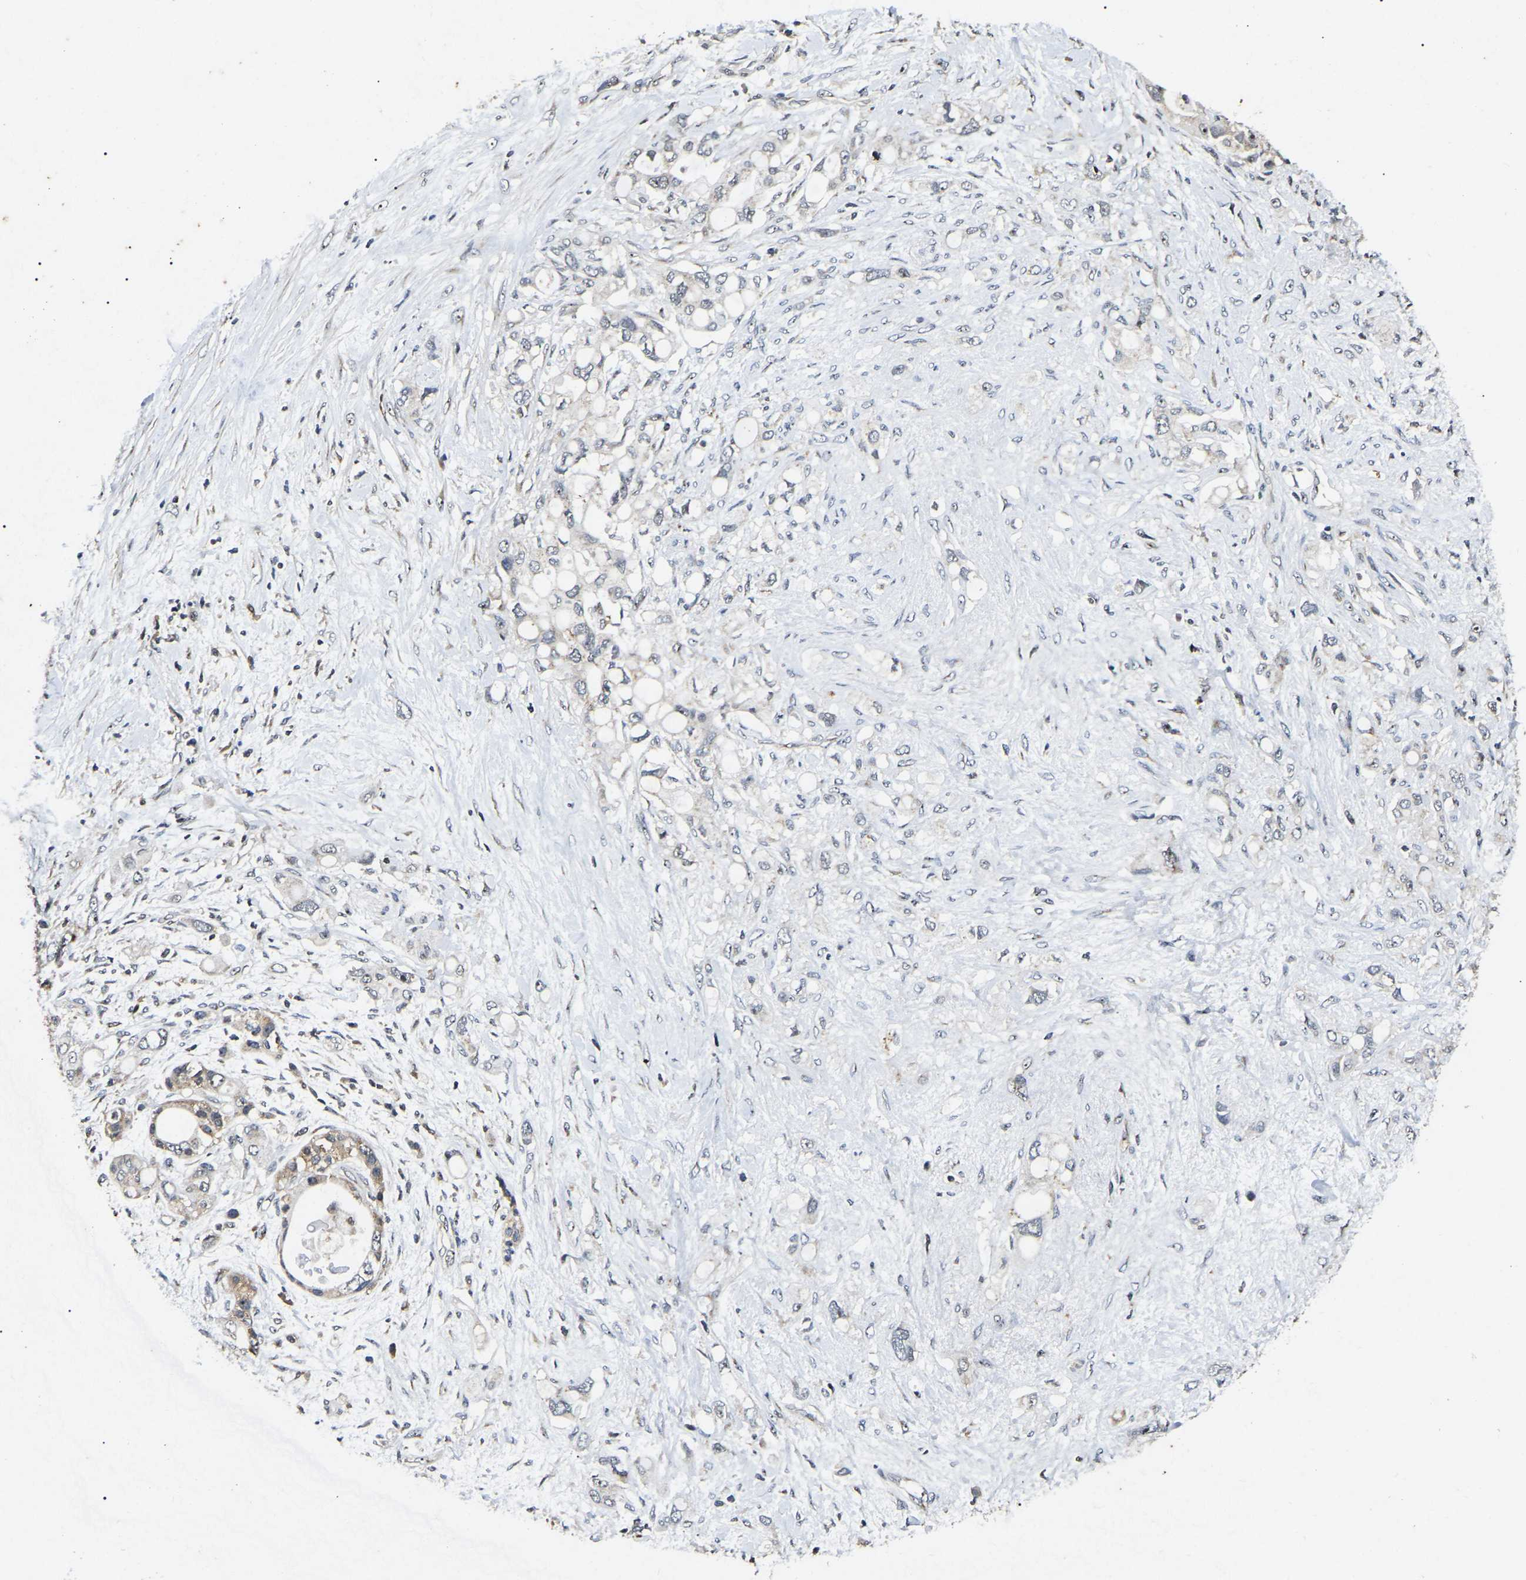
{"staining": {"intensity": "weak", "quantity": "25%-75%", "location": "cytoplasmic/membranous"}, "tissue": "pancreatic cancer", "cell_type": "Tumor cells", "image_type": "cancer", "snomed": [{"axis": "morphology", "description": "Adenocarcinoma, NOS"}, {"axis": "topography", "description": "Pancreas"}], "caption": "This photomicrograph displays immunohistochemistry (IHC) staining of pancreatic adenocarcinoma, with low weak cytoplasmic/membranous expression in about 25%-75% of tumor cells.", "gene": "RBM28", "patient": {"sex": "female", "age": 56}}